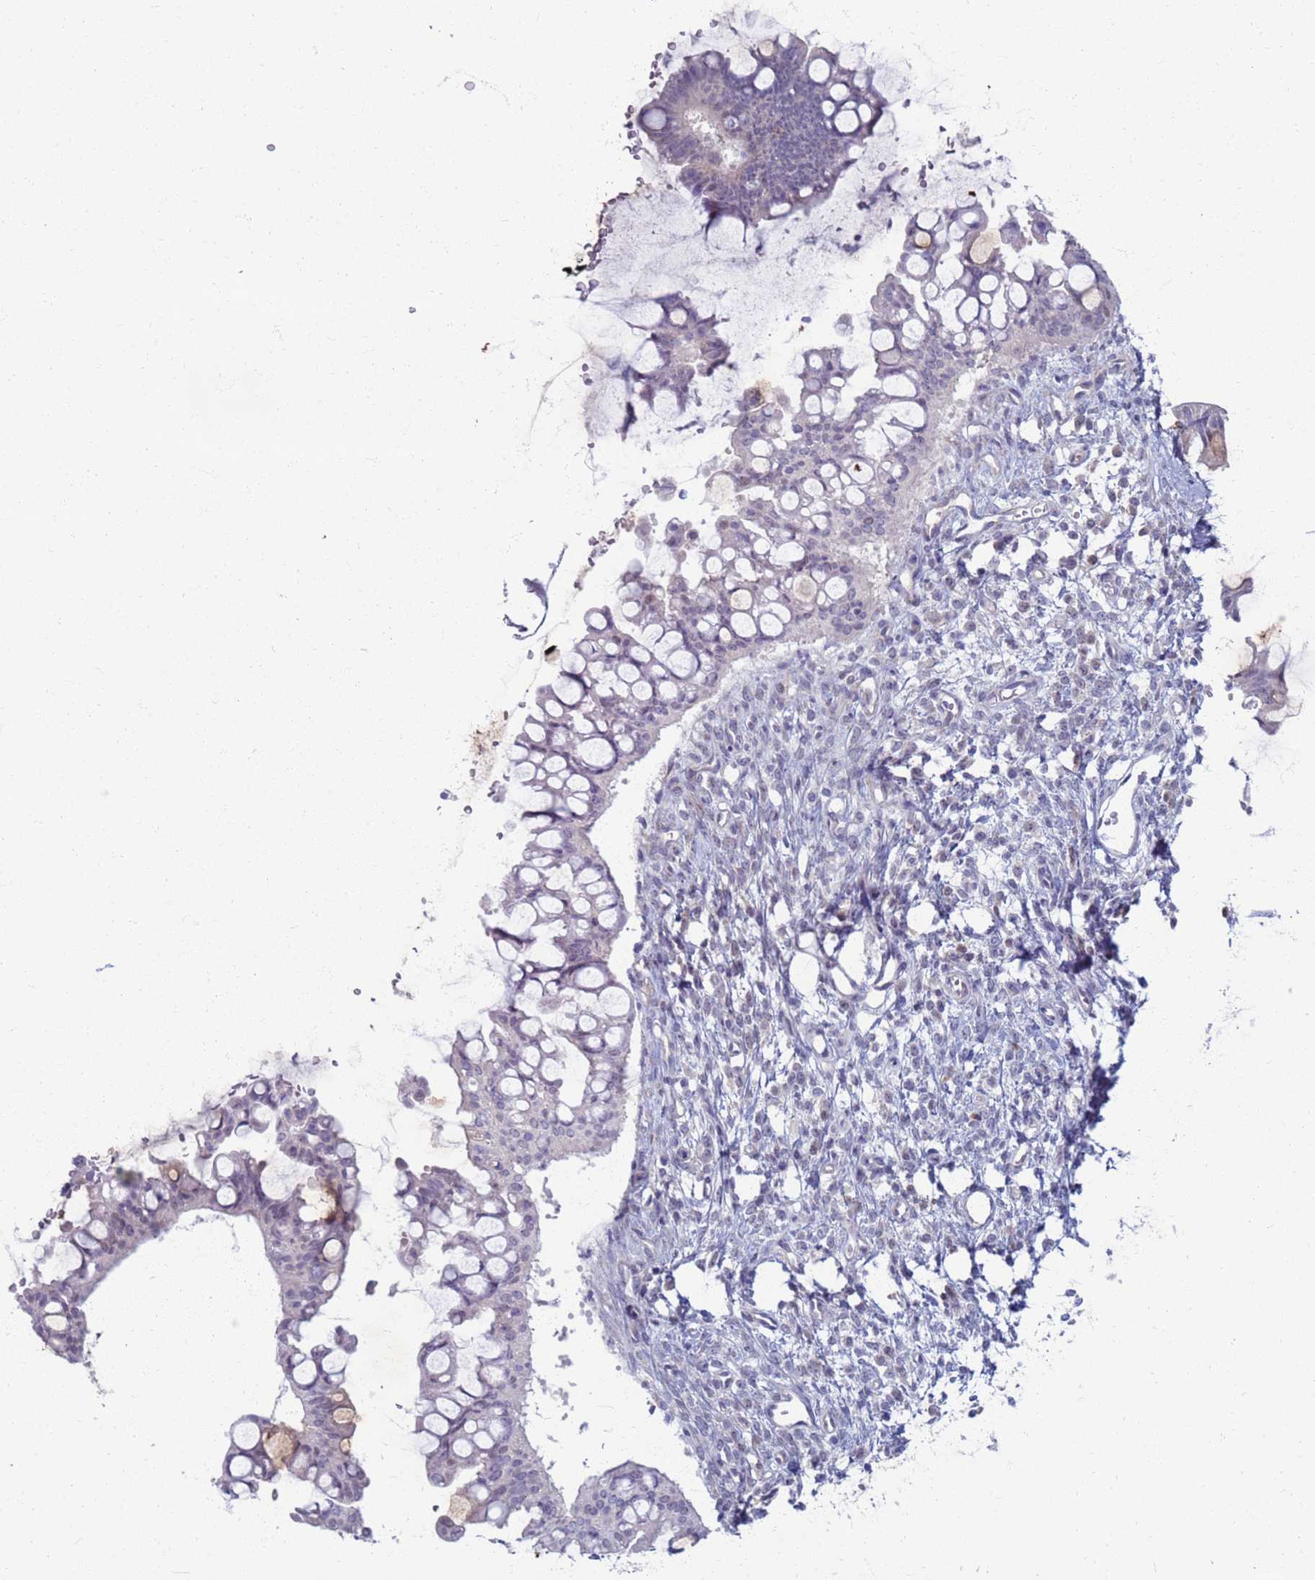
{"staining": {"intensity": "negative", "quantity": "none", "location": "none"}, "tissue": "ovarian cancer", "cell_type": "Tumor cells", "image_type": "cancer", "snomed": [{"axis": "morphology", "description": "Cystadenocarcinoma, mucinous, NOS"}, {"axis": "topography", "description": "Ovary"}], "caption": "Micrograph shows no protein staining in tumor cells of ovarian cancer (mucinous cystadenocarcinoma) tissue.", "gene": "CLCA2", "patient": {"sex": "female", "age": 73}}